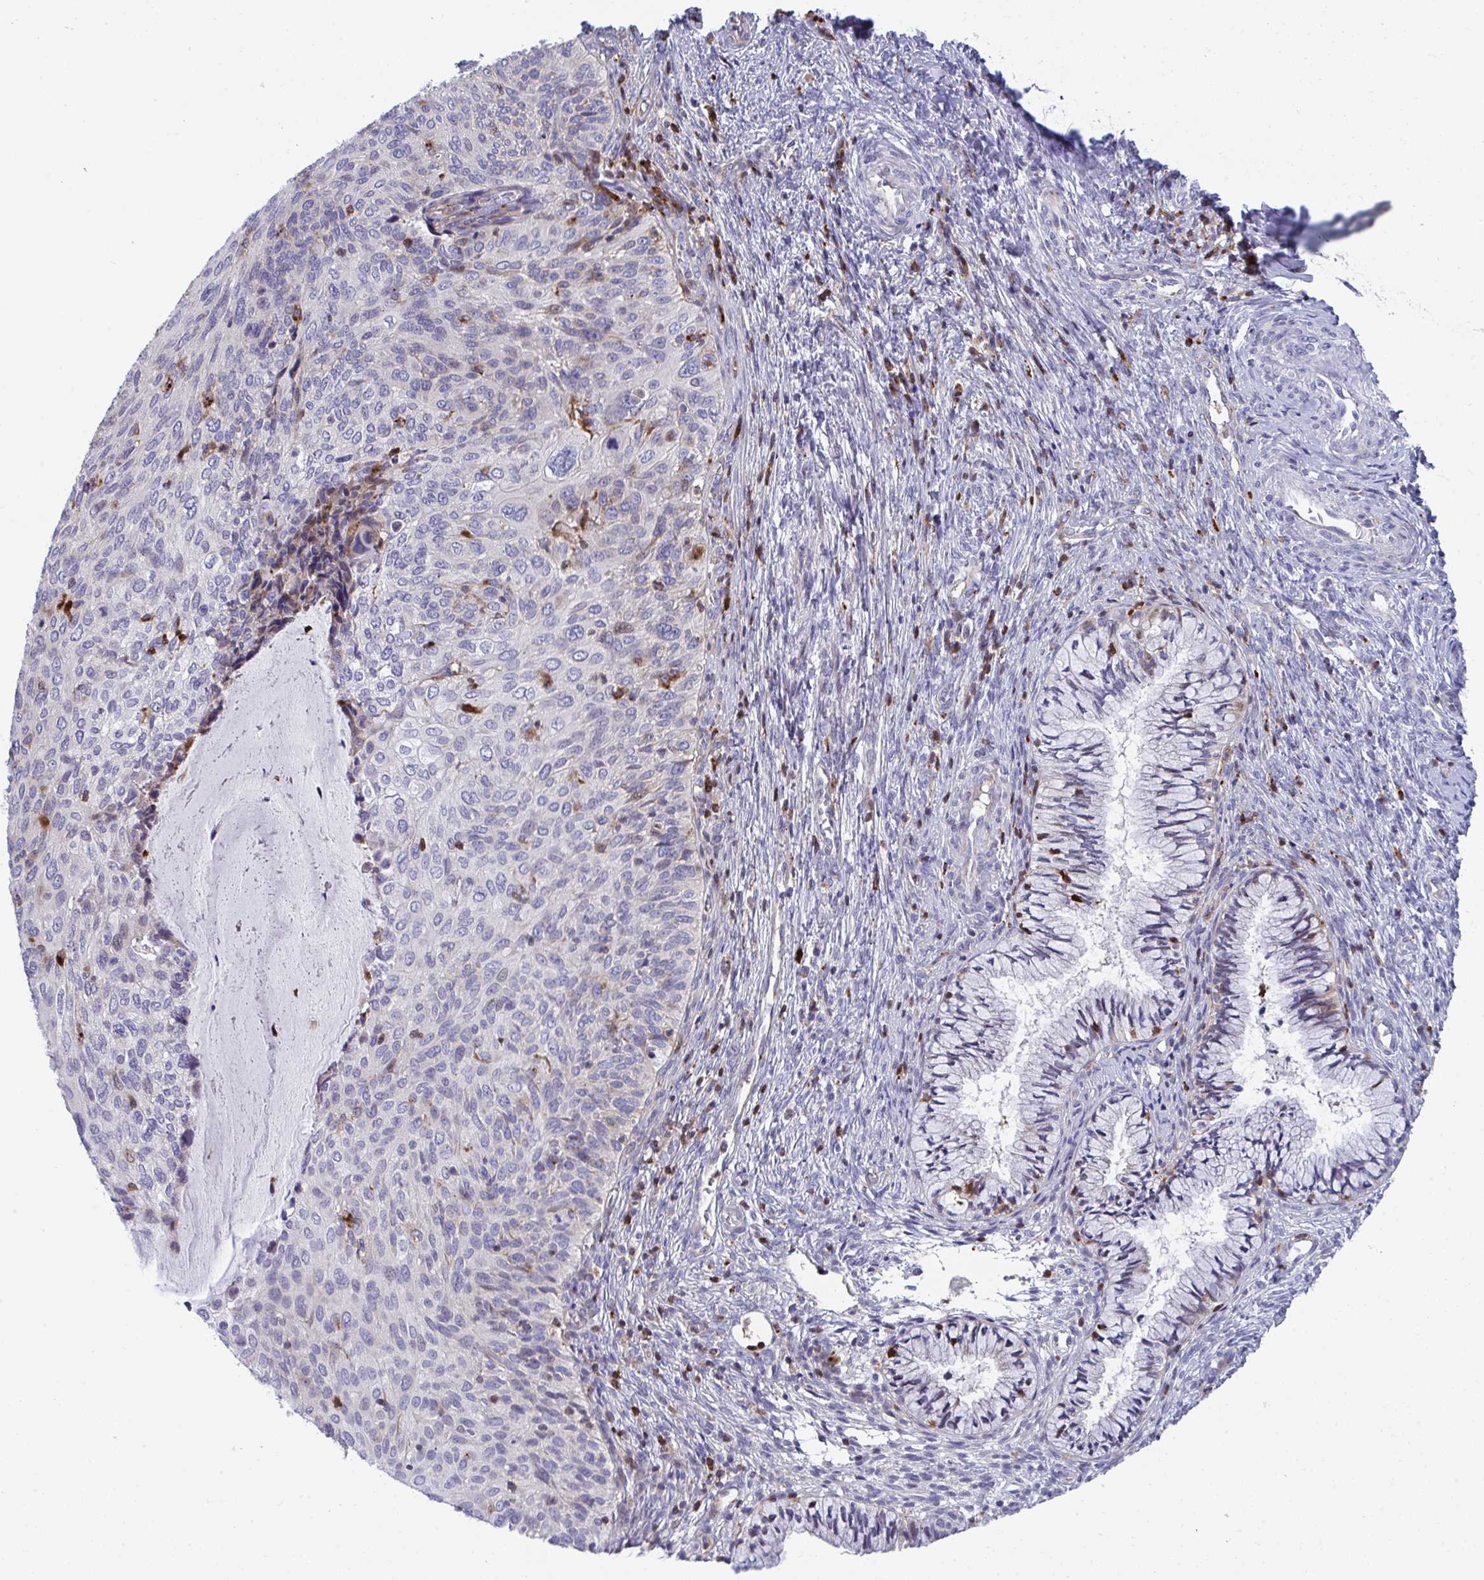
{"staining": {"intensity": "negative", "quantity": "none", "location": "none"}, "tissue": "cervical cancer", "cell_type": "Tumor cells", "image_type": "cancer", "snomed": [{"axis": "morphology", "description": "Squamous cell carcinoma, NOS"}, {"axis": "topography", "description": "Cervix"}], "caption": "Immunohistochemistry micrograph of human cervical squamous cell carcinoma stained for a protein (brown), which displays no staining in tumor cells.", "gene": "AOC2", "patient": {"sex": "female", "age": 49}}